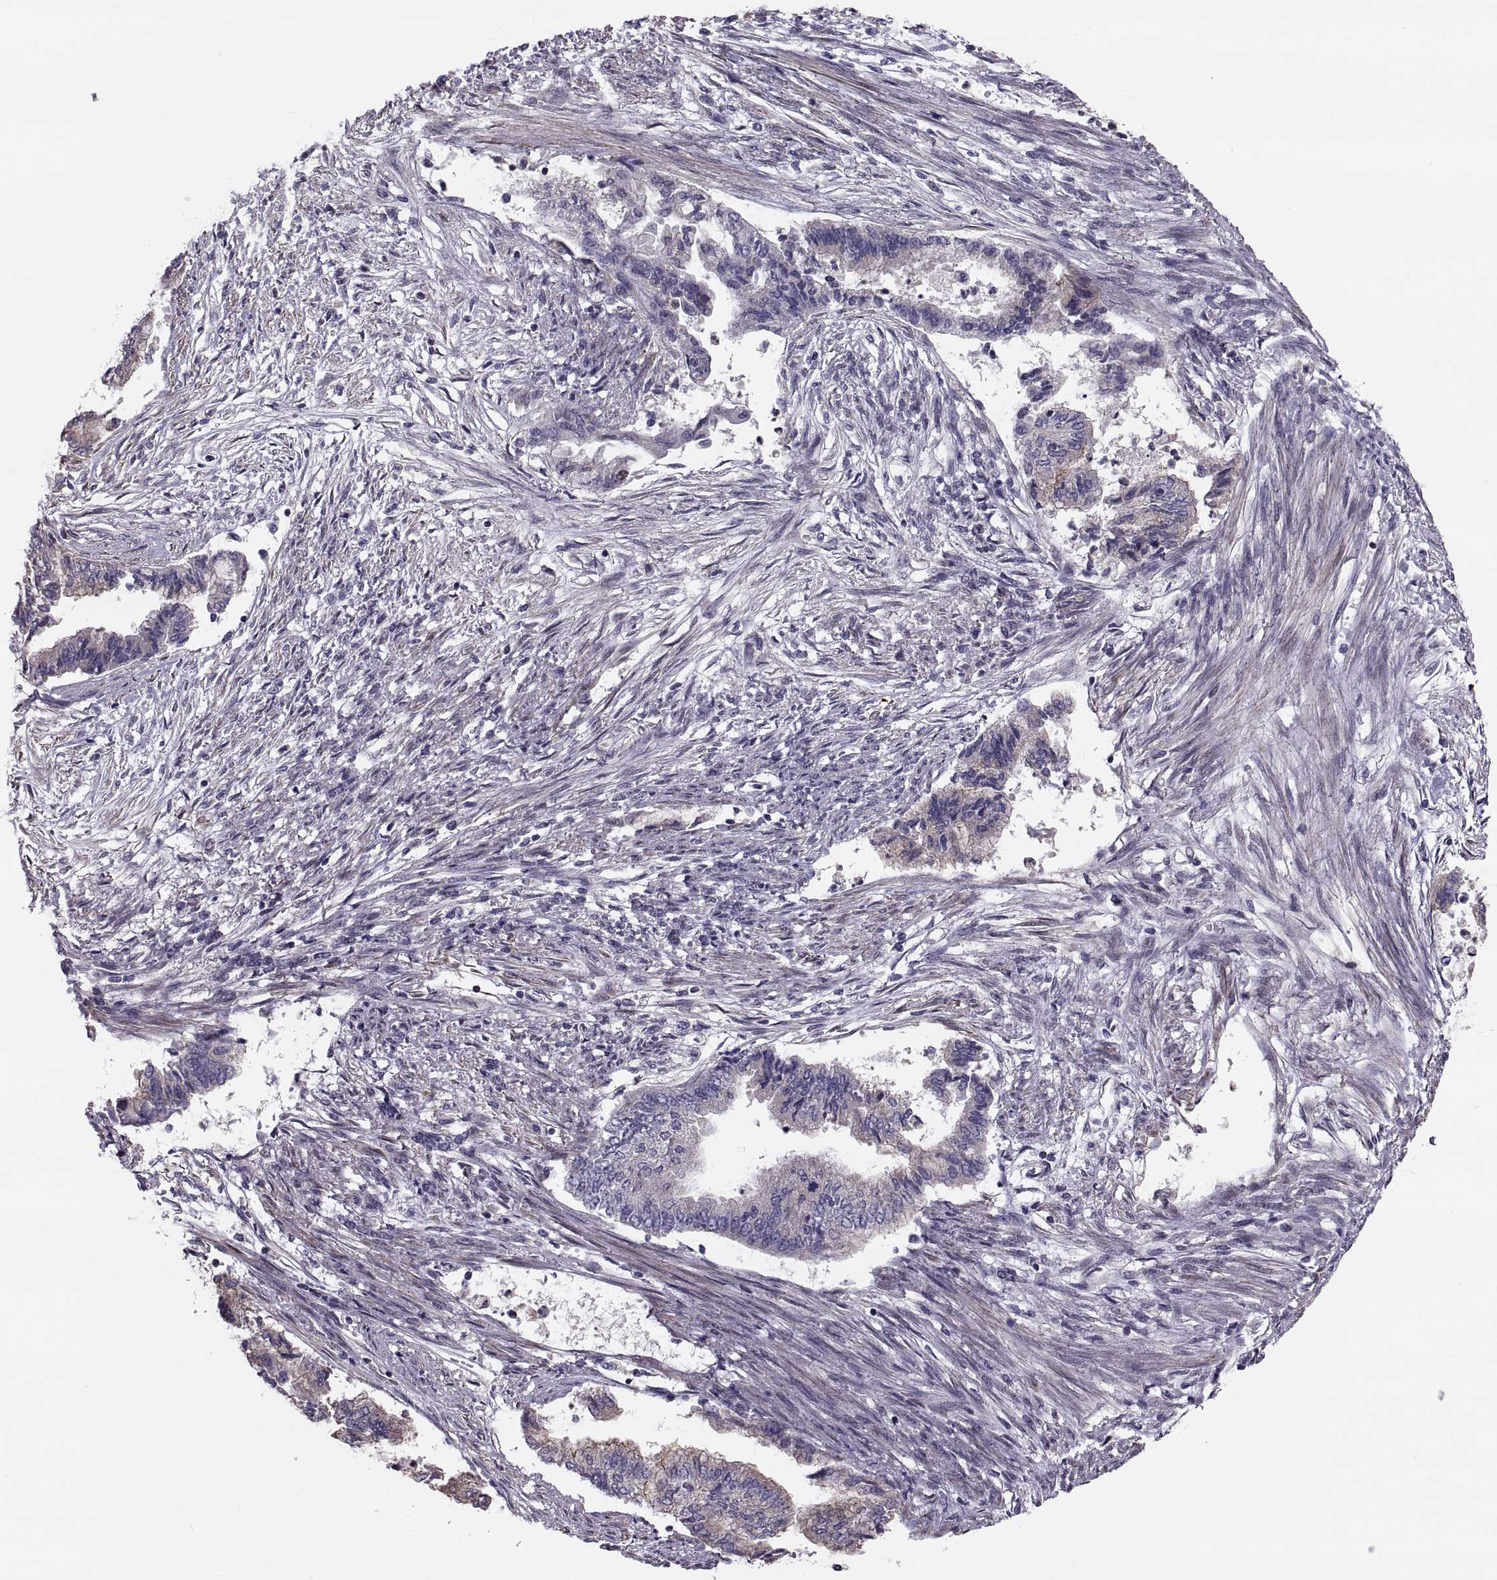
{"staining": {"intensity": "strong", "quantity": "<25%", "location": "cytoplasmic/membranous"}, "tissue": "endometrial cancer", "cell_type": "Tumor cells", "image_type": "cancer", "snomed": [{"axis": "morphology", "description": "Adenocarcinoma, NOS"}, {"axis": "topography", "description": "Endometrium"}], "caption": "The micrograph displays staining of endometrial cancer (adenocarcinoma), revealing strong cytoplasmic/membranous protein positivity (brown color) within tumor cells. (brown staining indicates protein expression, while blue staining denotes nuclei).", "gene": "ANO1", "patient": {"sex": "female", "age": 65}}